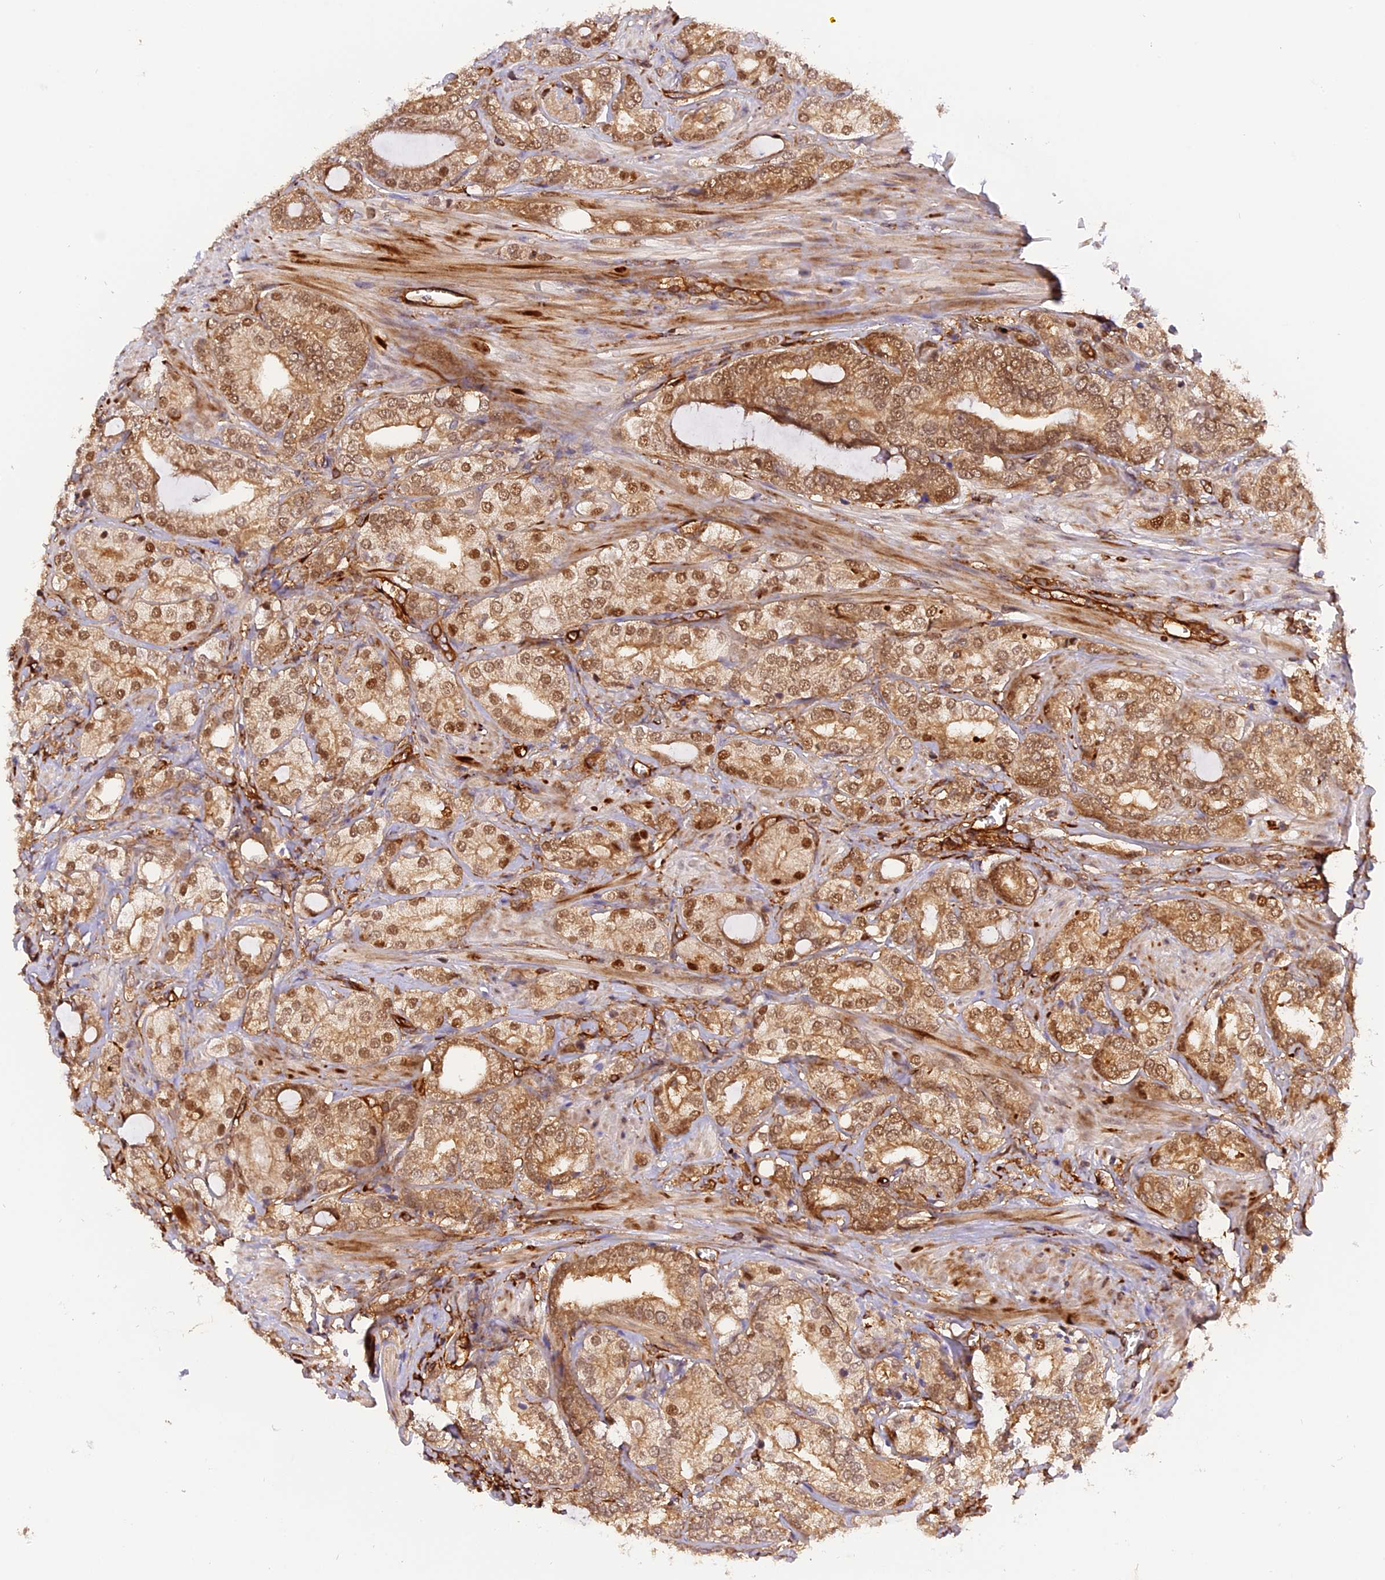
{"staining": {"intensity": "moderate", "quantity": ">75%", "location": "cytoplasmic/membranous,nuclear"}, "tissue": "prostate cancer", "cell_type": "Tumor cells", "image_type": "cancer", "snomed": [{"axis": "morphology", "description": "Adenocarcinoma, High grade"}, {"axis": "topography", "description": "Prostate"}], "caption": "Moderate cytoplasmic/membranous and nuclear protein staining is appreciated in about >75% of tumor cells in prostate cancer (high-grade adenocarcinoma). Using DAB (3,3'-diaminobenzidine) (brown) and hematoxylin (blue) stains, captured at high magnification using brightfield microscopy.", "gene": "C5orf22", "patient": {"sex": "male", "age": 50}}